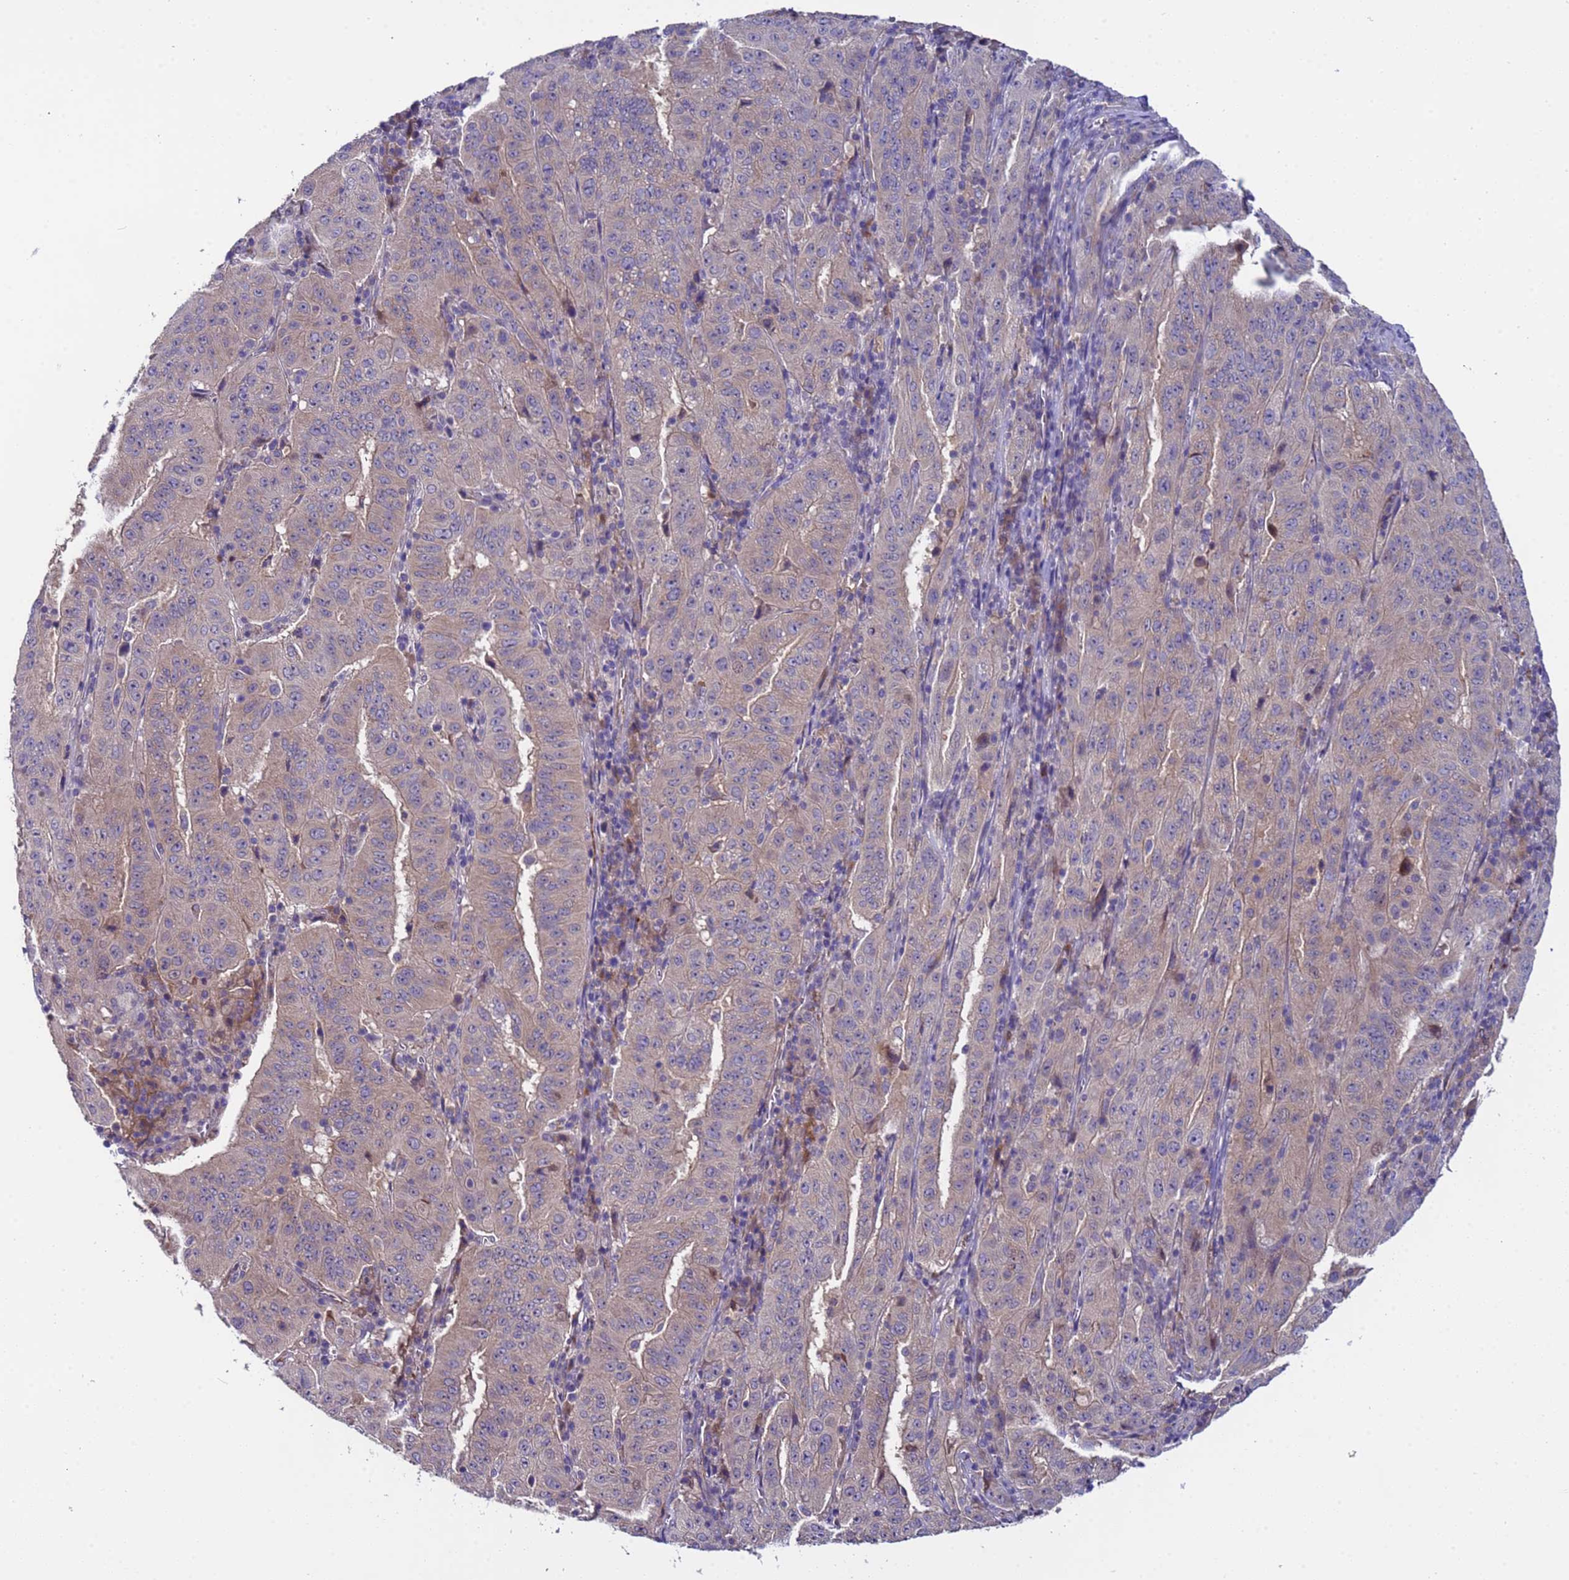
{"staining": {"intensity": "weak", "quantity": "25%-75%", "location": "cytoplasmic/membranous"}, "tissue": "pancreatic cancer", "cell_type": "Tumor cells", "image_type": "cancer", "snomed": [{"axis": "morphology", "description": "Adenocarcinoma, NOS"}, {"axis": "topography", "description": "Pancreas"}], "caption": "The immunohistochemical stain labels weak cytoplasmic/membranous positivity in tumor cells of pancreatic adenocarcinoma tissue.", "gene": "ZNF248", "patient": {"sex": "male", "age": 63}}